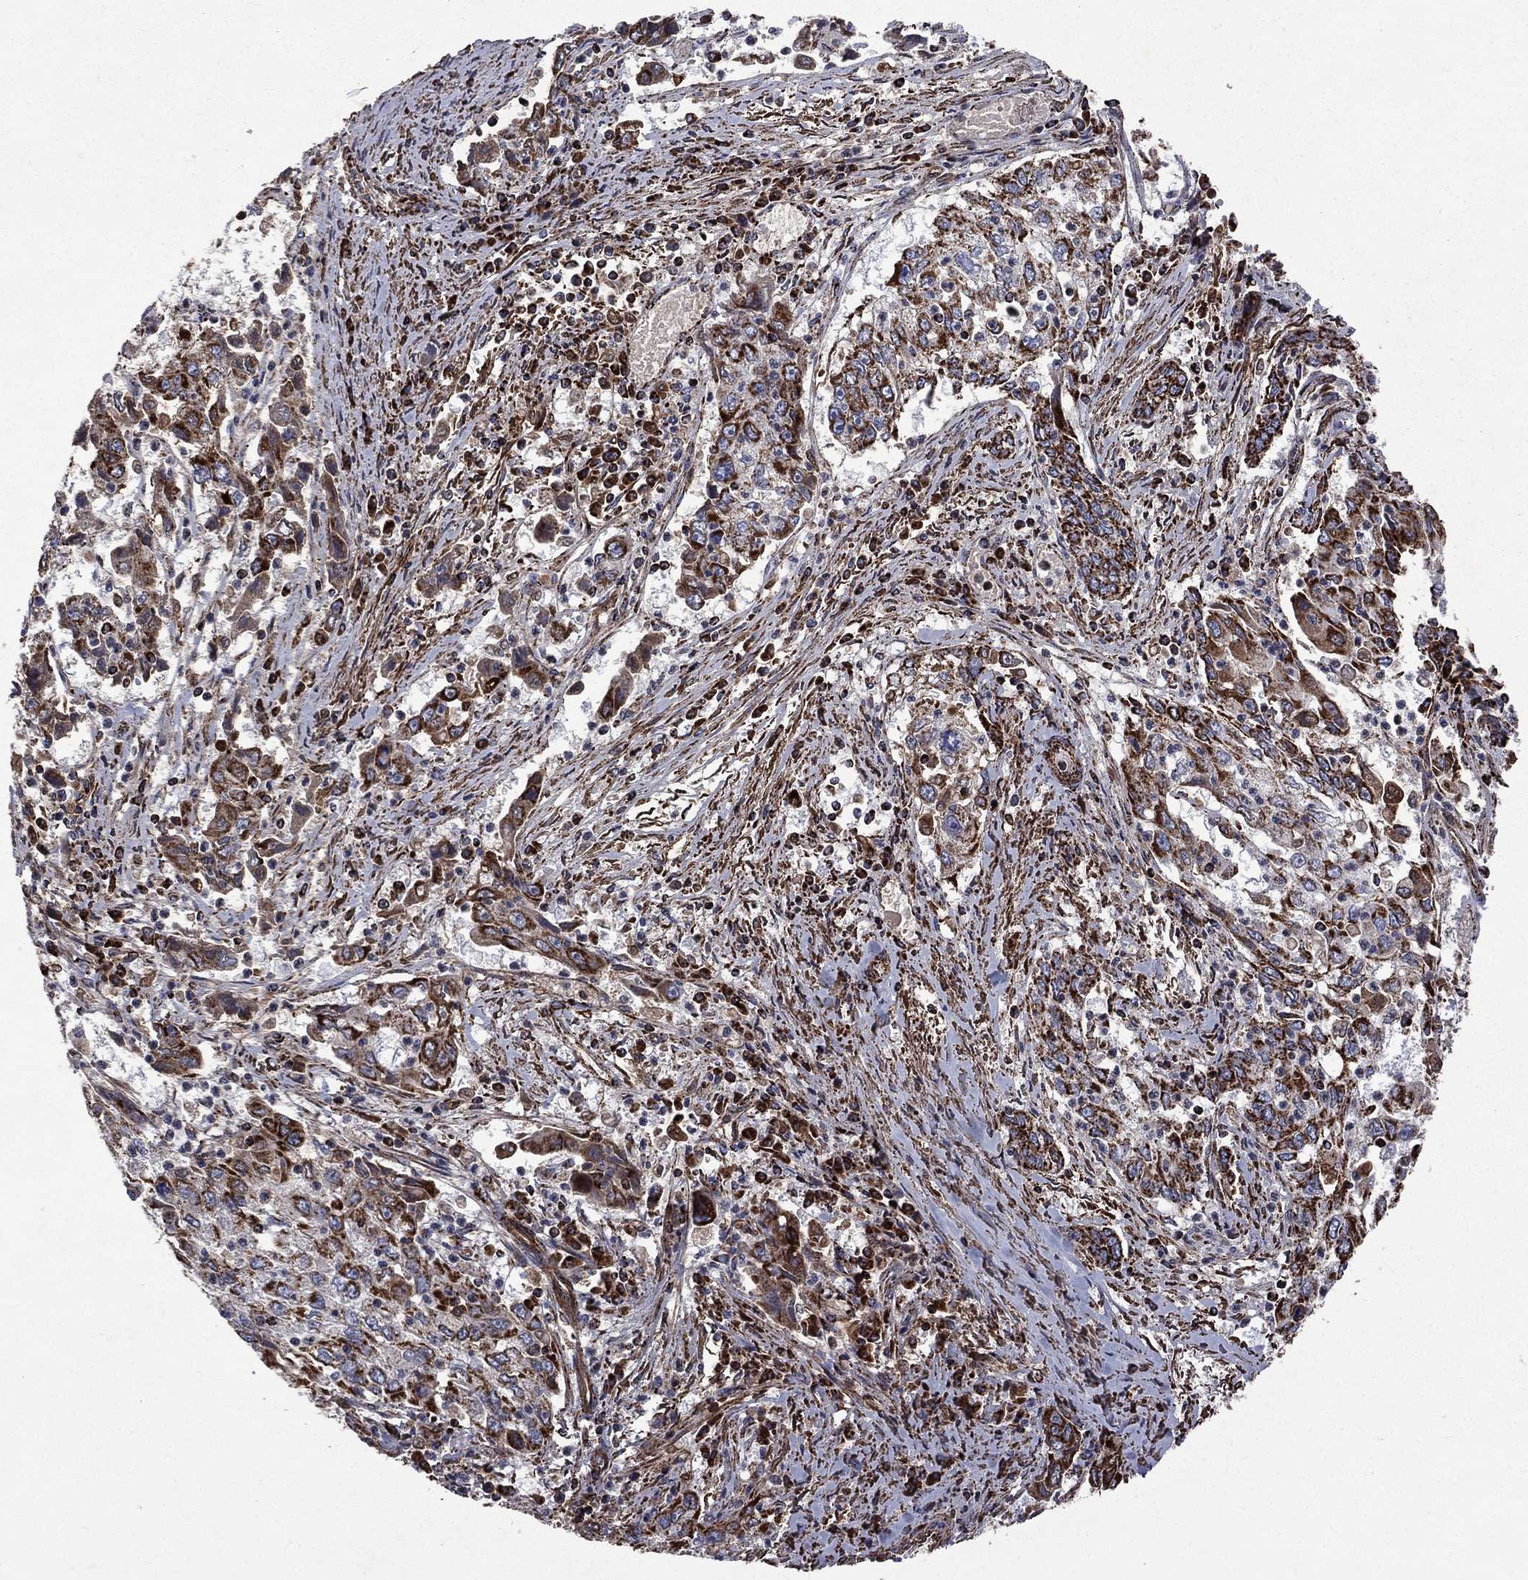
{"staining": {"intensity": "strong", "quantity": ">75%", "location": "cytoplasmic/membranous"}, "tissue": "cervical cancer", "cell_type": "Tumor cells", "image_type": "cancer", "snomed": [{"axis": "morphology", "description": "Squamous cell carcinoma, NOS"}, {"axis": "topography", "description": "Cervix"}], "caption": "Immunohistochemistry of human cervical cancer (squamous cell carcinoma) shows high levels of strong cytoplasmic/membranous positivity in approximately >75% of tumor cells.", "gene": "GOT2", "patient": {"sex": "female", "age": 36}}